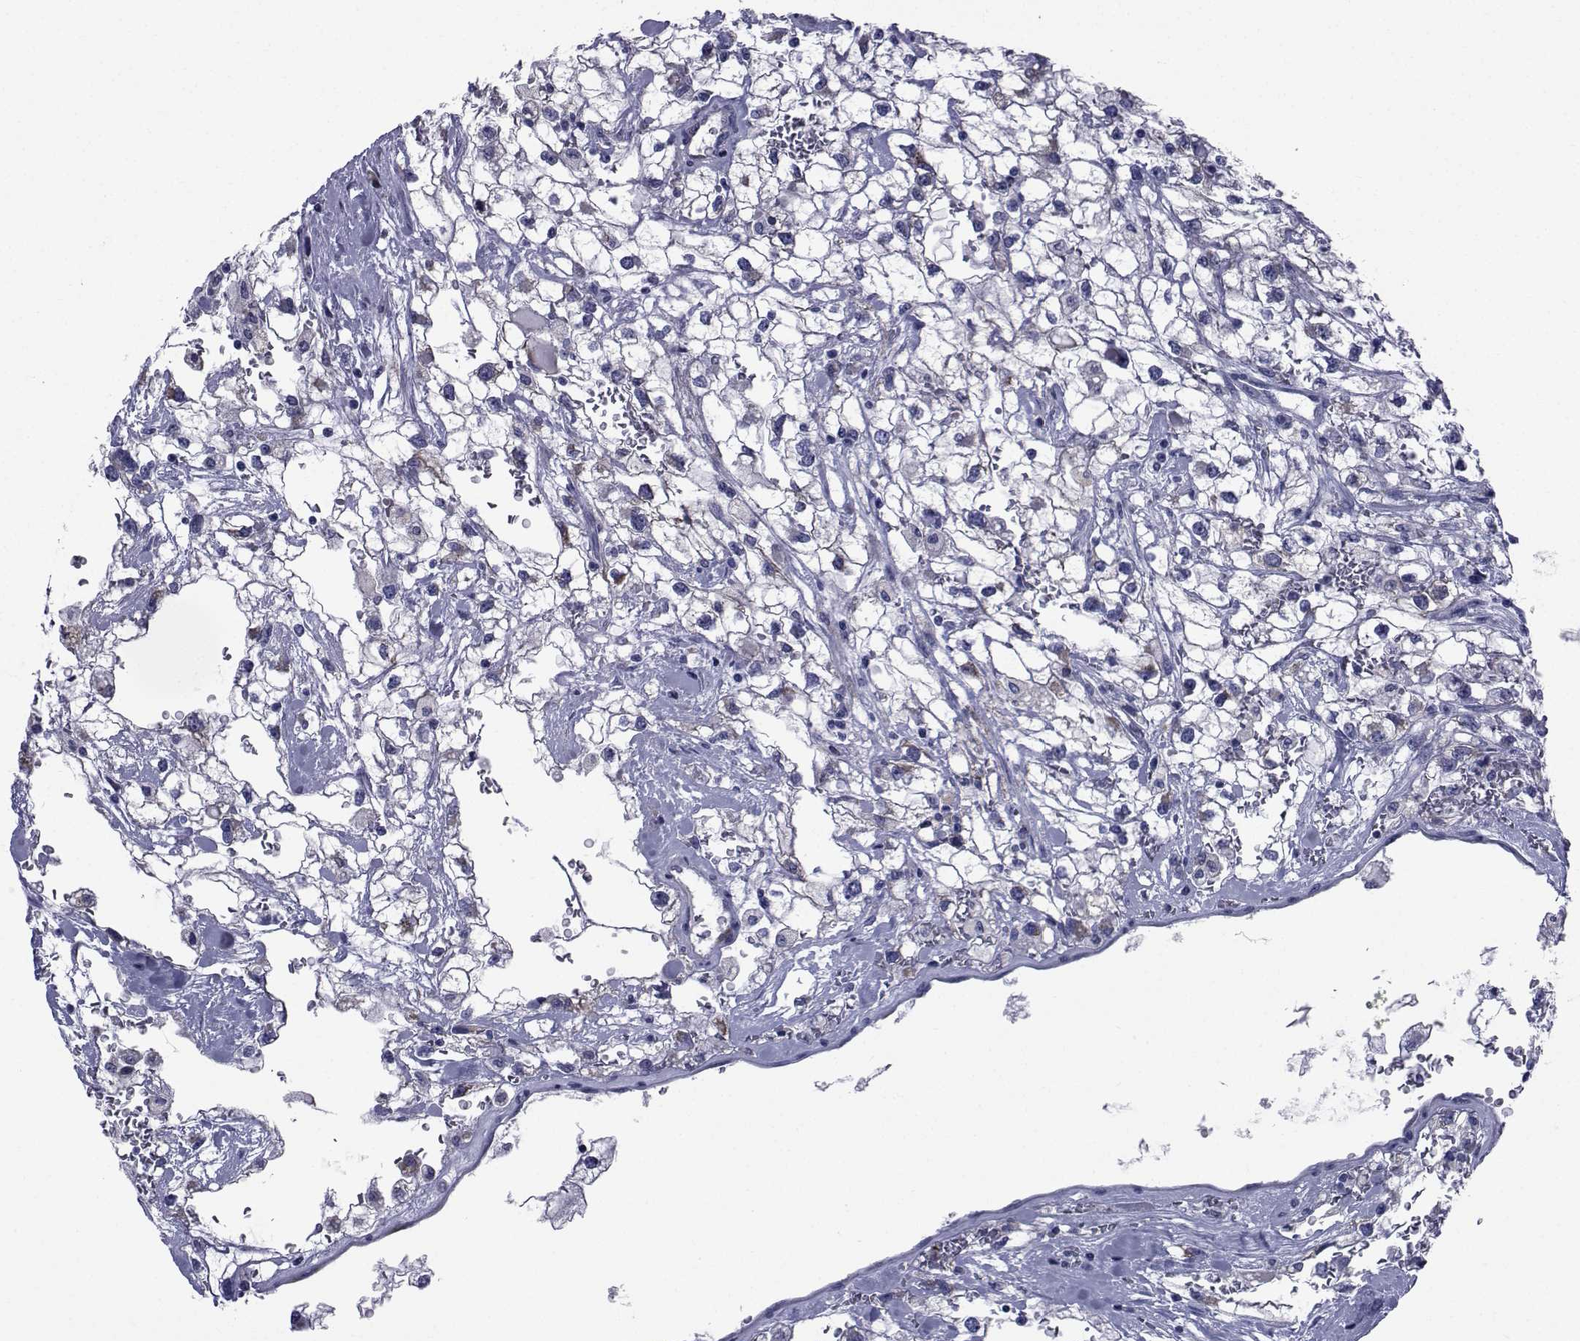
{"staining": {"intensity": "negative", "quantity": "none", "location": "none"}, "tissue": "renal cancer", "cell_type": "Tumor cells", "image_type": "cancer", "snomed": [{"axis": "morphology", "description": "Adenocarcinoma, NOS"}, {"axis": "topography", "description": "Kidney"}], "caption": "Tumor cells are negative for brown protein staining in renal cancer.", "gene": "ROPN1", "patient": {"sex": "male", "age": 59}}